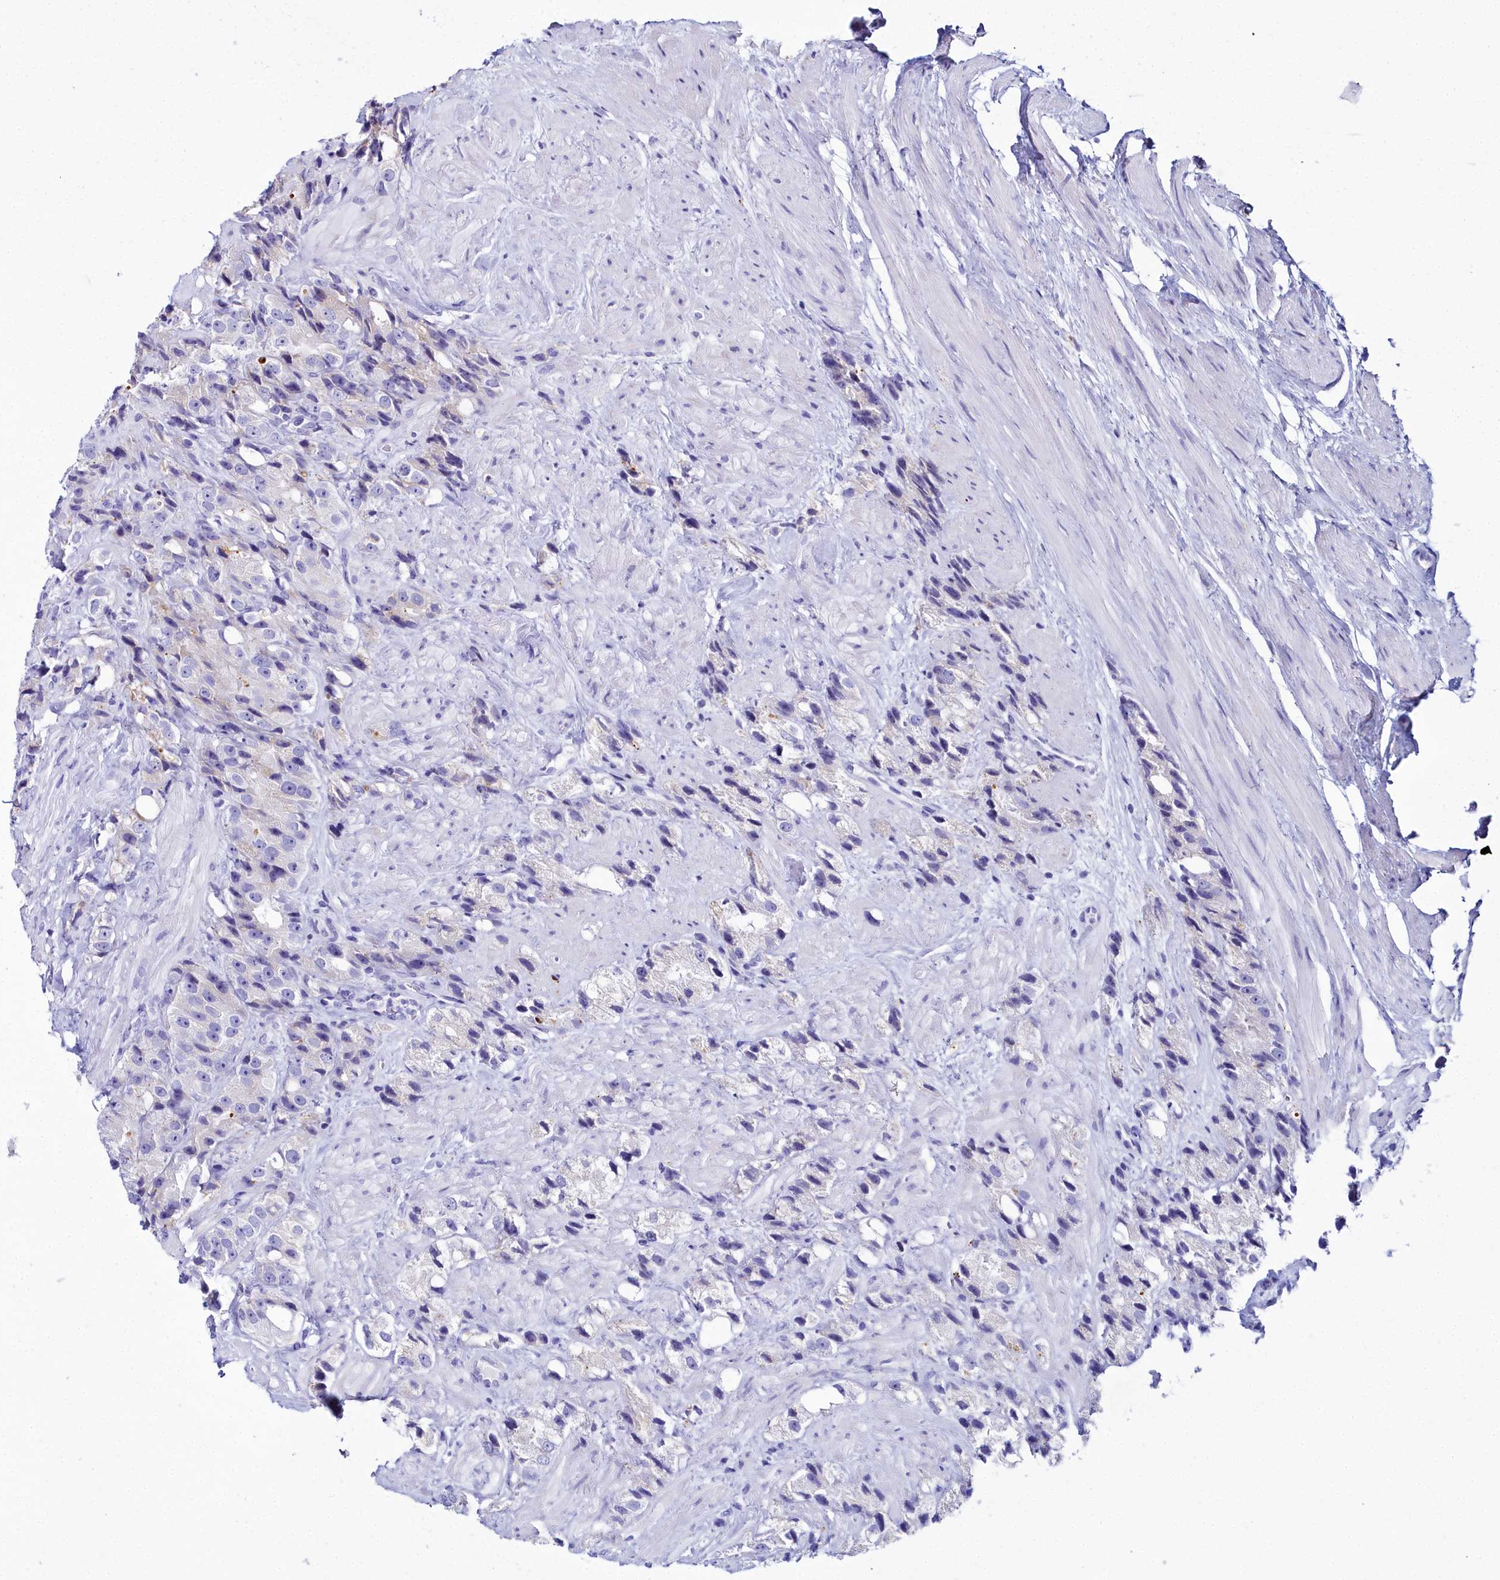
{"staining": {"intensity": "negative", "quantity": "none", "location": "none"}, "tissue": "prostate cancer", "cell_type": "Tumor cells", "image_type": "cancer", "snomed": [{"axis": "morphology", "description": "Adenocarcinoma, NOS"}, {"axis": "topography", "description": "Prostate"}], "caption": "Prostate cancer was stained to show a protein in brown. There is no significant positivity in tumor cells. The staining is performed using DAB brown chromogen with nuclei counter-stained in using hematoxylin.", "gene": "ELAPOR2", "patient": {"sex": "male", "age": 79}}